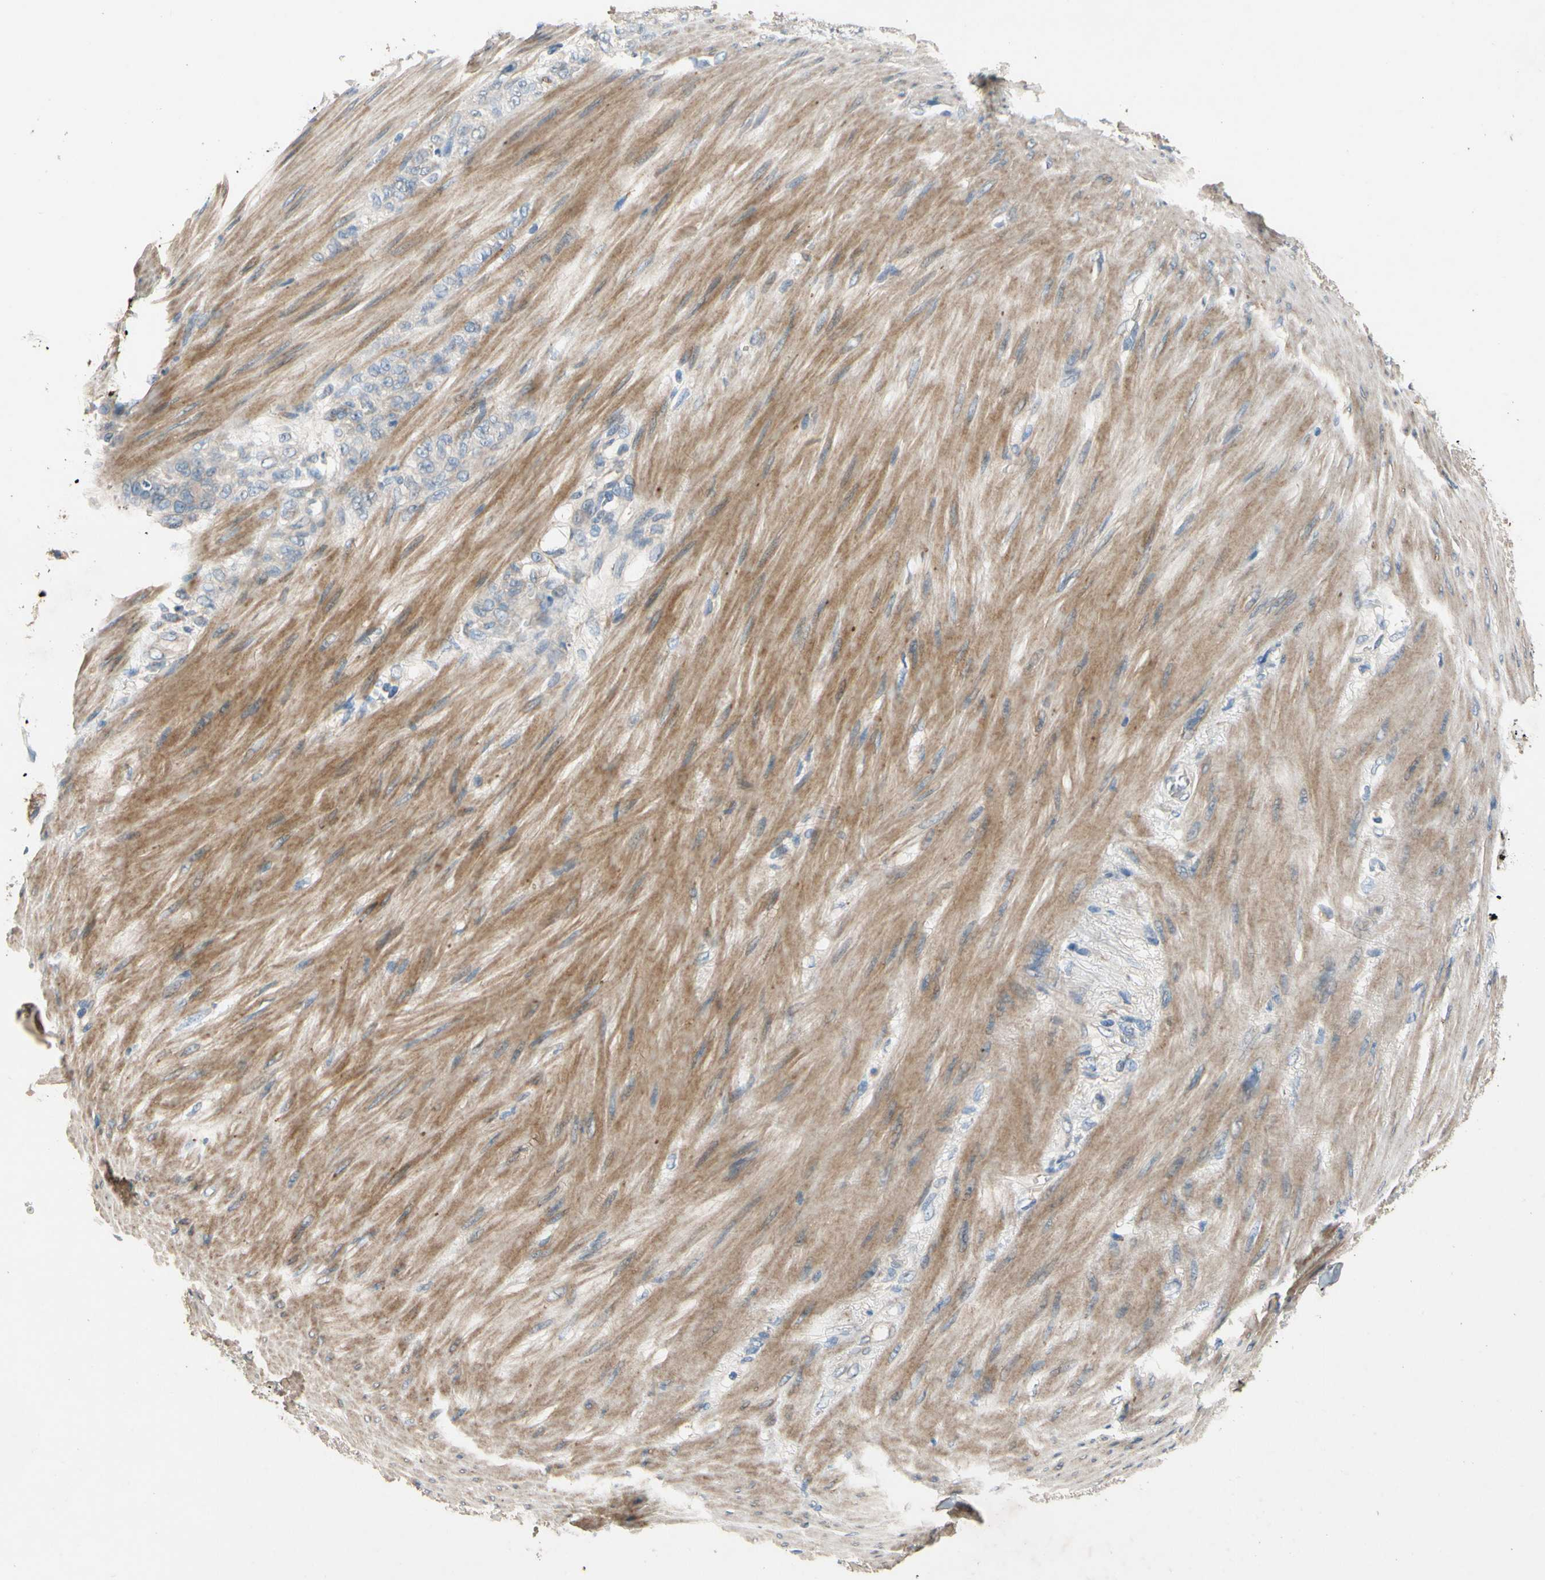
{"staining": {"intensity": "weak", "quantity": "<25%", "location": "cytoplasmic/membranous"}, "tissue": "stomach cancer", "cell_type": "Tumor cells", "image_type": "cancer", "snomed": [{"axis": "morphology", "description": "Adenocarcinoma, NOS"}, {"axis": "topography", "description": "Stomach"}], "caption": "The micrograph displays no staining of tumor cells in adenocarcinoma (stomach).", "gene": "SIGLEC5", "patient": {"sex": "male", "age": 82}}